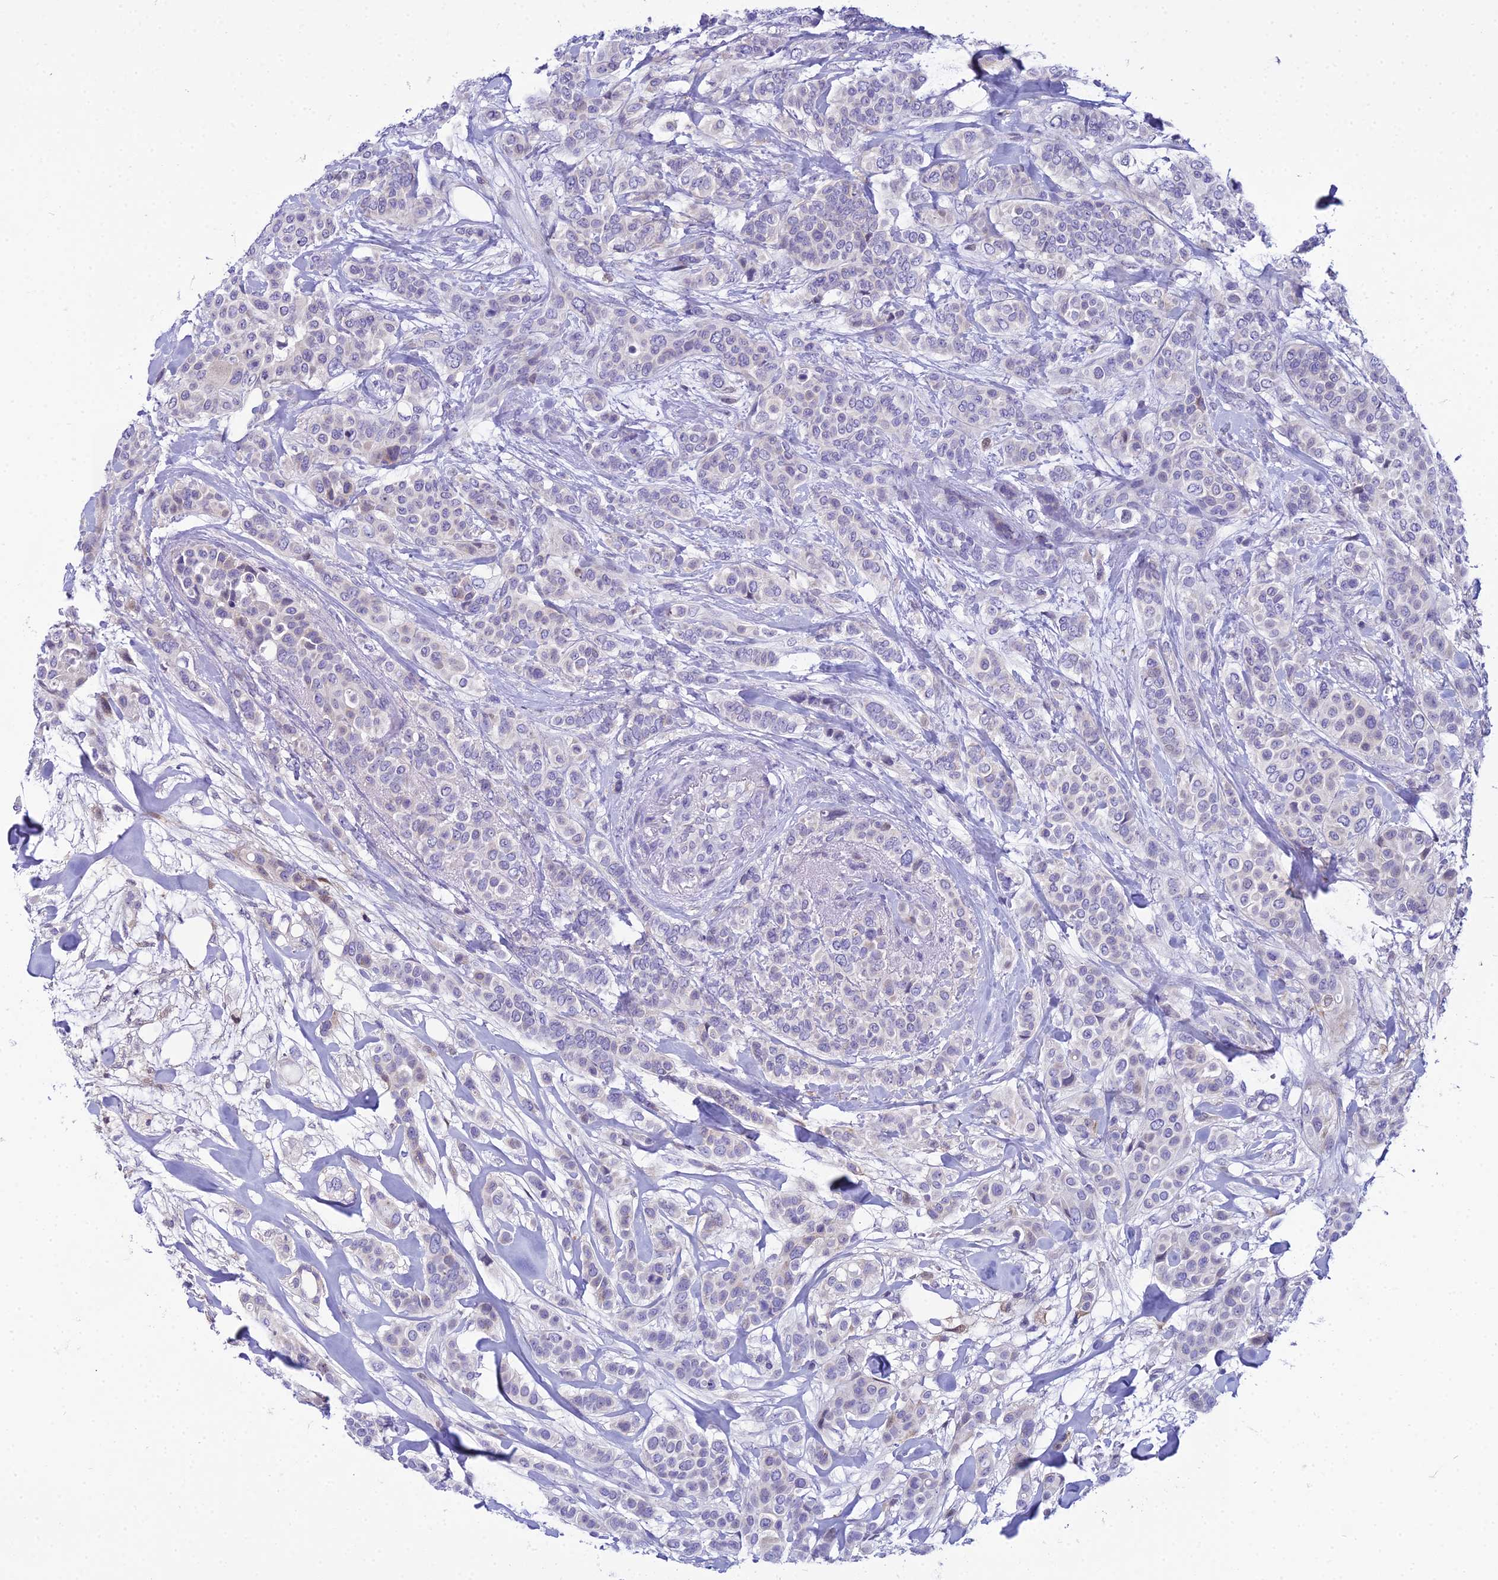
{"staining": {"intensity": "negative", "quantity": "none", "location": "none"}, "tissue": "breast cancer", "cell_type": "Tumor cells", "image_type": "cancer", "snomed": [{"axis": "morphology", "description": "Lobular carcinoma"}, {"axis": "topography", "description": "Breast"}], "caption": "Immunohistochemistry micrograph of neoplastic tissue: breast cancer (lobular carcinoma) stained with DAB exhibits no significant protein positivity in tumor cells.", "gene": "ZMIZ1", "patient": {"sex": "female", "age": 51}}